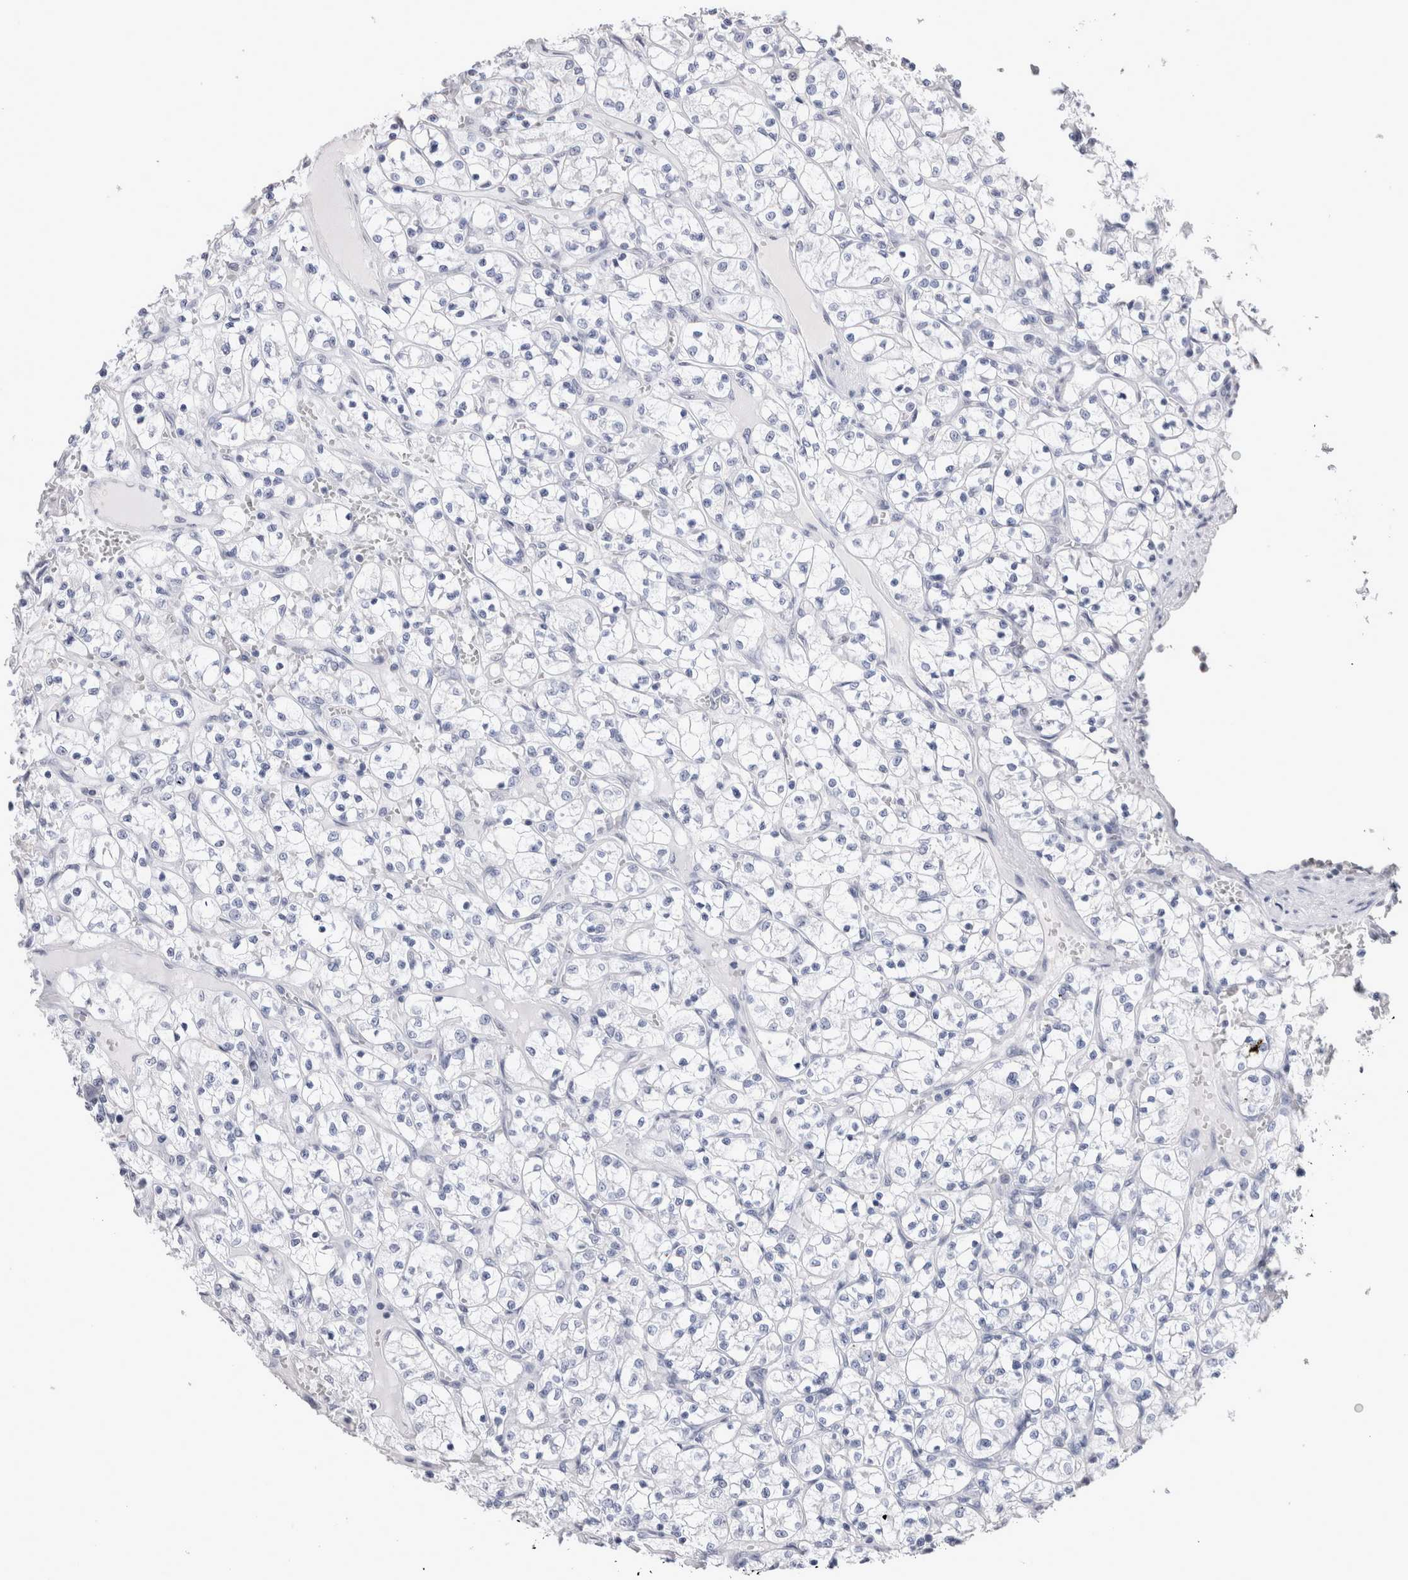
{"staining": {"intensity": "negative", "quantity": "none", "location": "none"}, "tissue": "renal cancer", "cell_type": "Tumor cells", "image_type": "cancer", "snomed": [{"axis": "morphology", "description": "Adenocarcinoma, NOS"}, {"axis": "topography", "description": "Kidney"}], "caption": "Renal cancer was stained to show a protein in brown. There is no significant positivity in tumor cells.", "gene": "RBM6", "patient": {"sex": "female", "age": 69}}